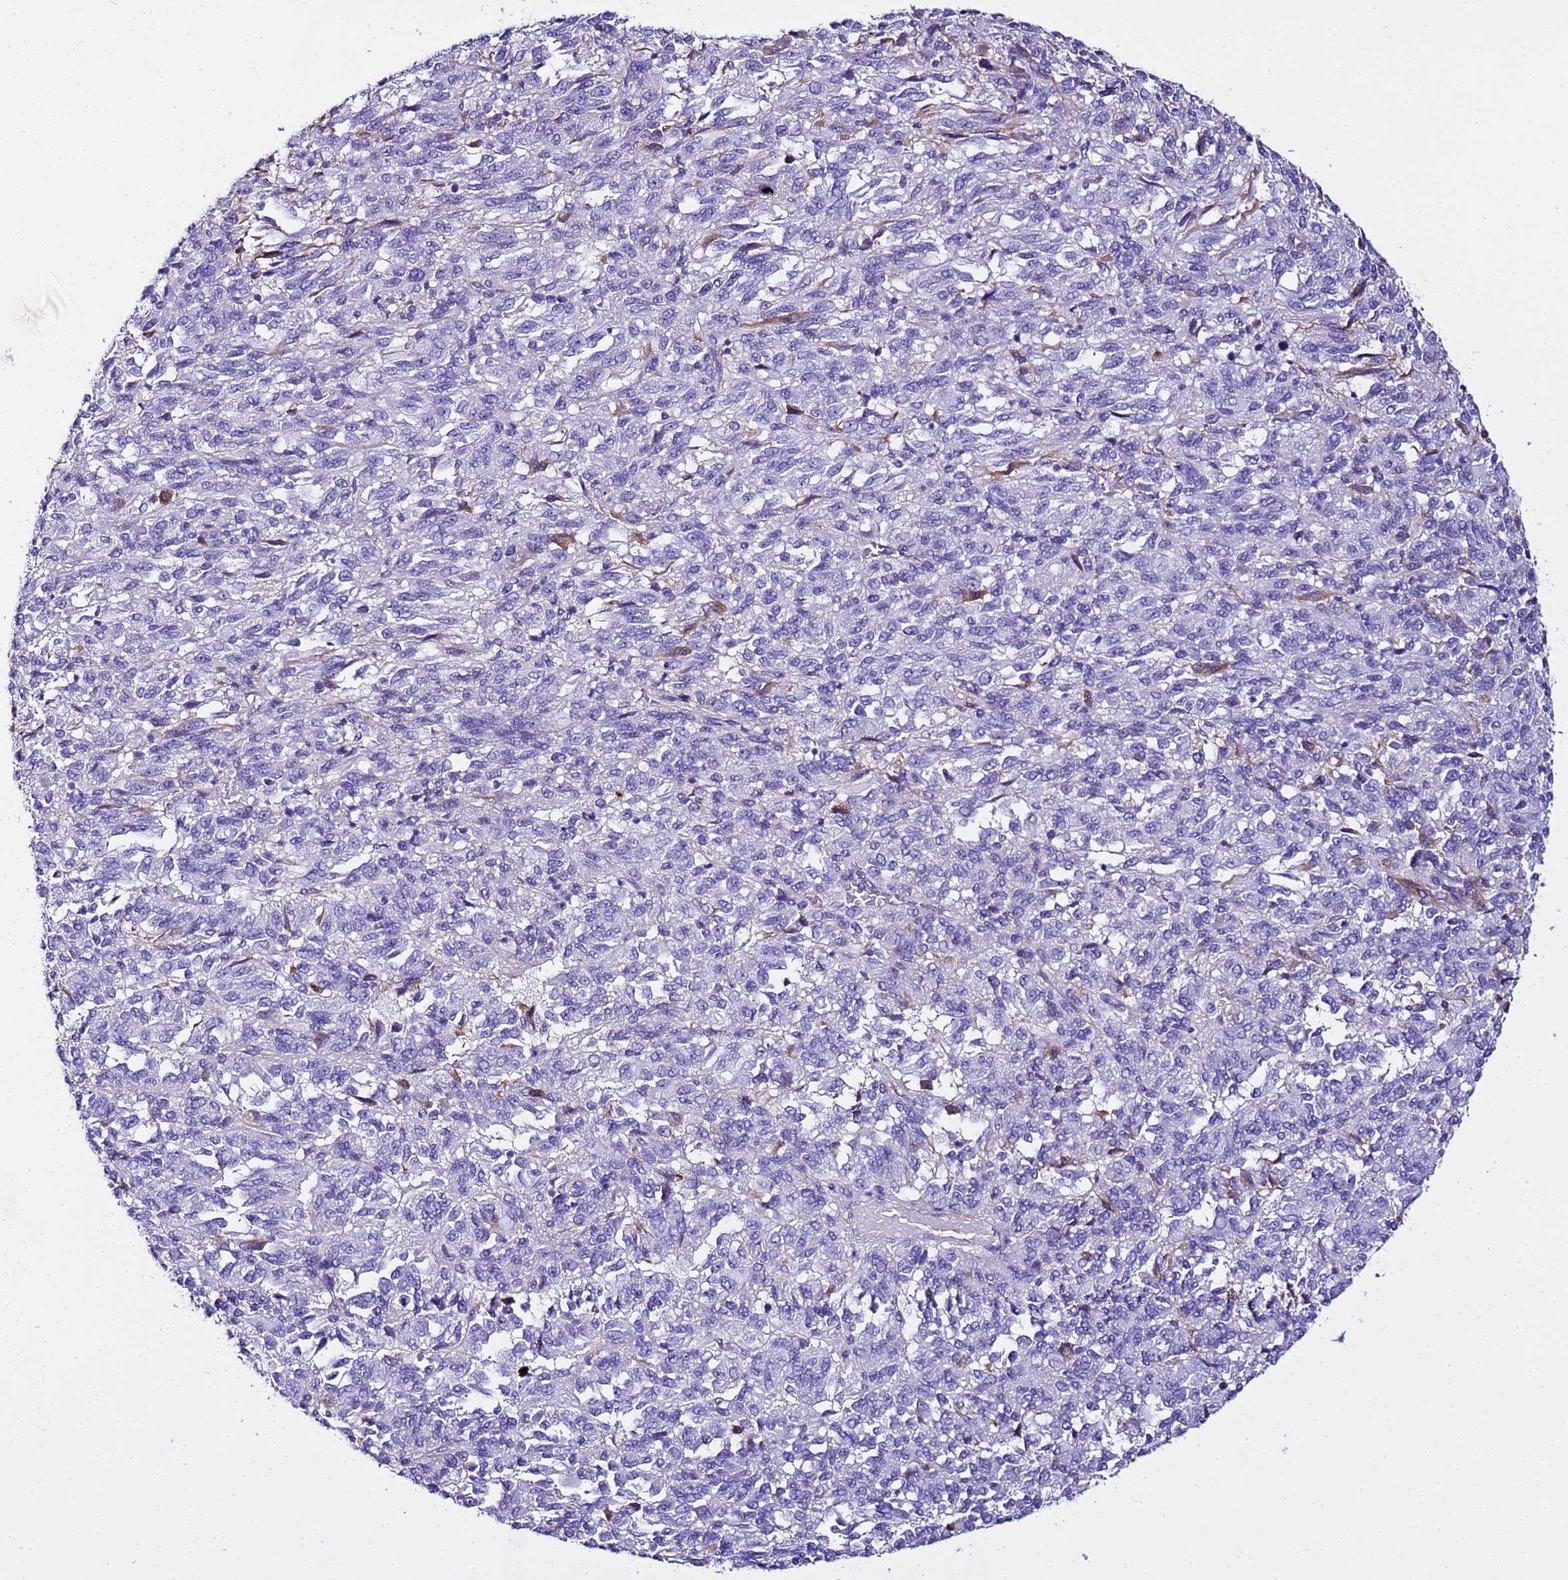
{"staining": {"intensity": "weak", "quantity": "<25%", "location": "cytoplasmic/membranous"}, "tissue": "melanoma", "cell_type": "Tumor cells", "image_type": "cancer", "snomed": [{"axis": "morphology", "description": "Malignant melanoma, Metastatic site"}, {"axis": "topography", "description": "Lung"}], "caption": "A high-resolution photomicrograph shows immunohistochemistry staining of melanoma, which shows no significant expression in tumor cells.", "gene": "CFHR2", "patient": {"sex": "male", "age": 64}}